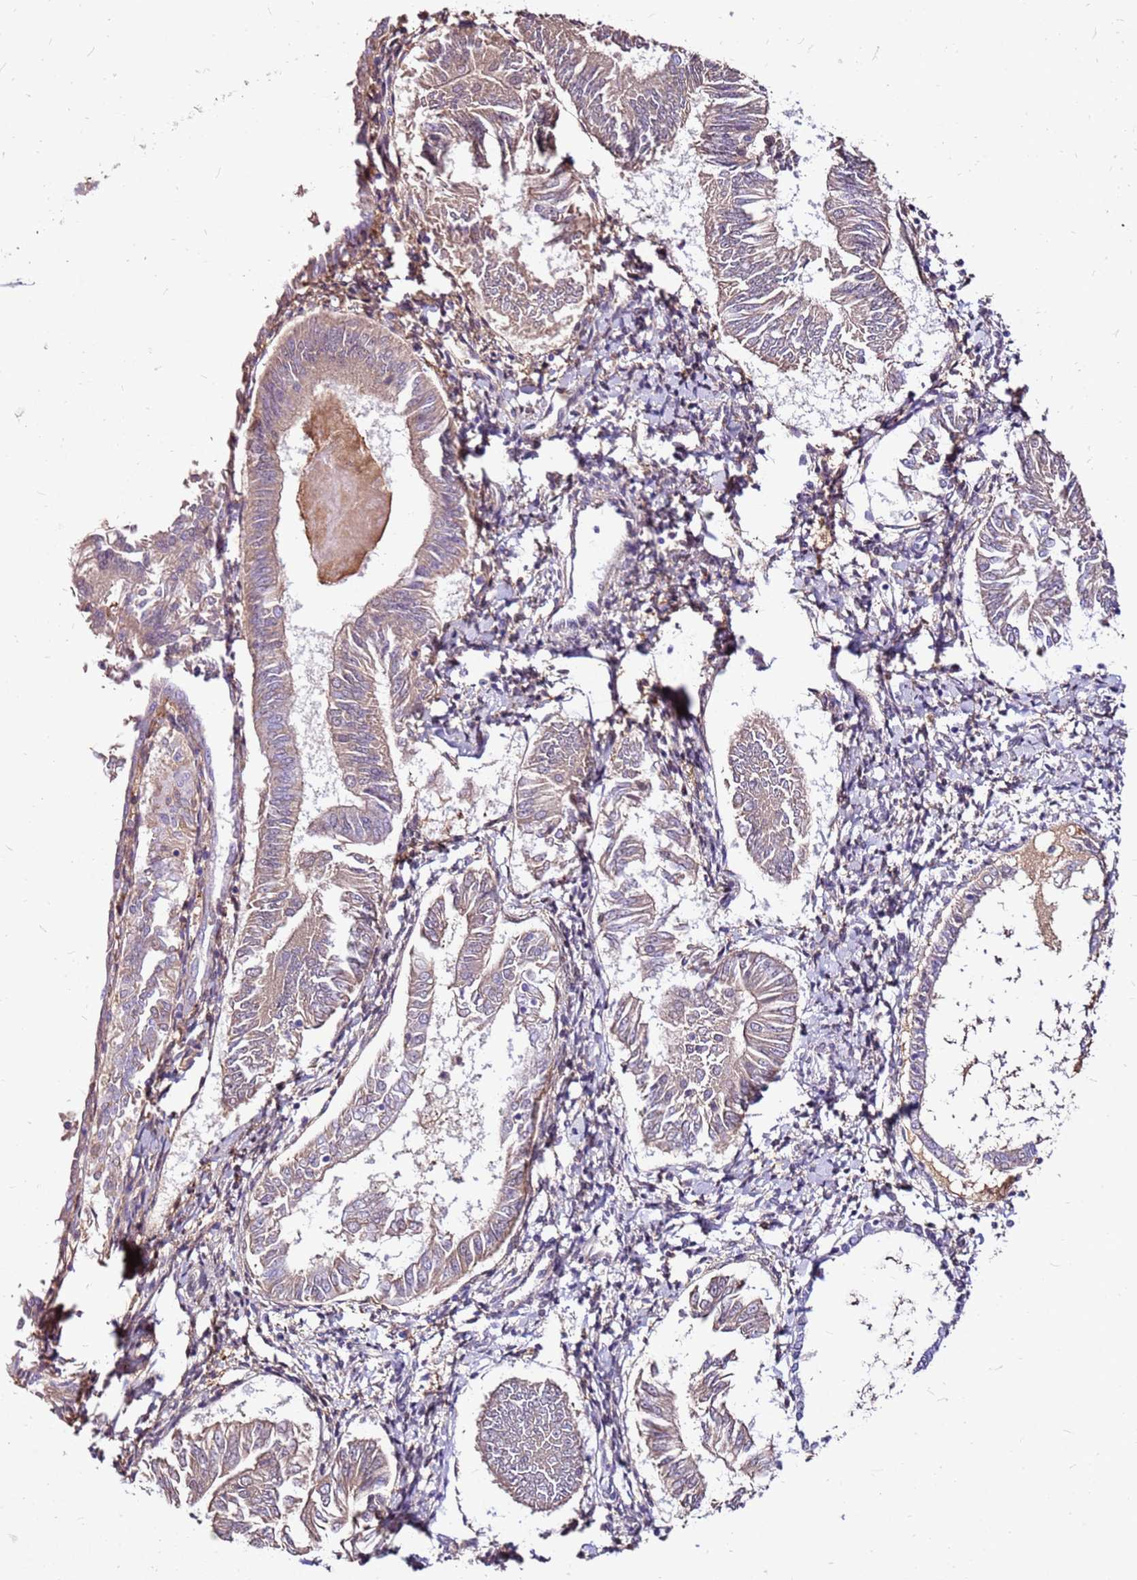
{"staining": {"intensity": "weak", "quantity": "25%-75%", "location": "cytoplasmic/membranous"}, "tissue": "endometrial cancer", "cell_type": "Tumor cells", "image_type": "cancer", "snomed": [{"axis": "morphology", "description": "Adenocarcinoma, NOS"}, {"axis": "topography", "description": "Endometrium"}], "caption": "The photomicrograph exhibits a brown stain indicating the presence of a protein in the cytoplasmic/membranous of tumor cells in endometrial cancer. Nuclei are stained in blue.", "gene": "ALDH1A3", "patient": {"sex": "female", "age": 58}}